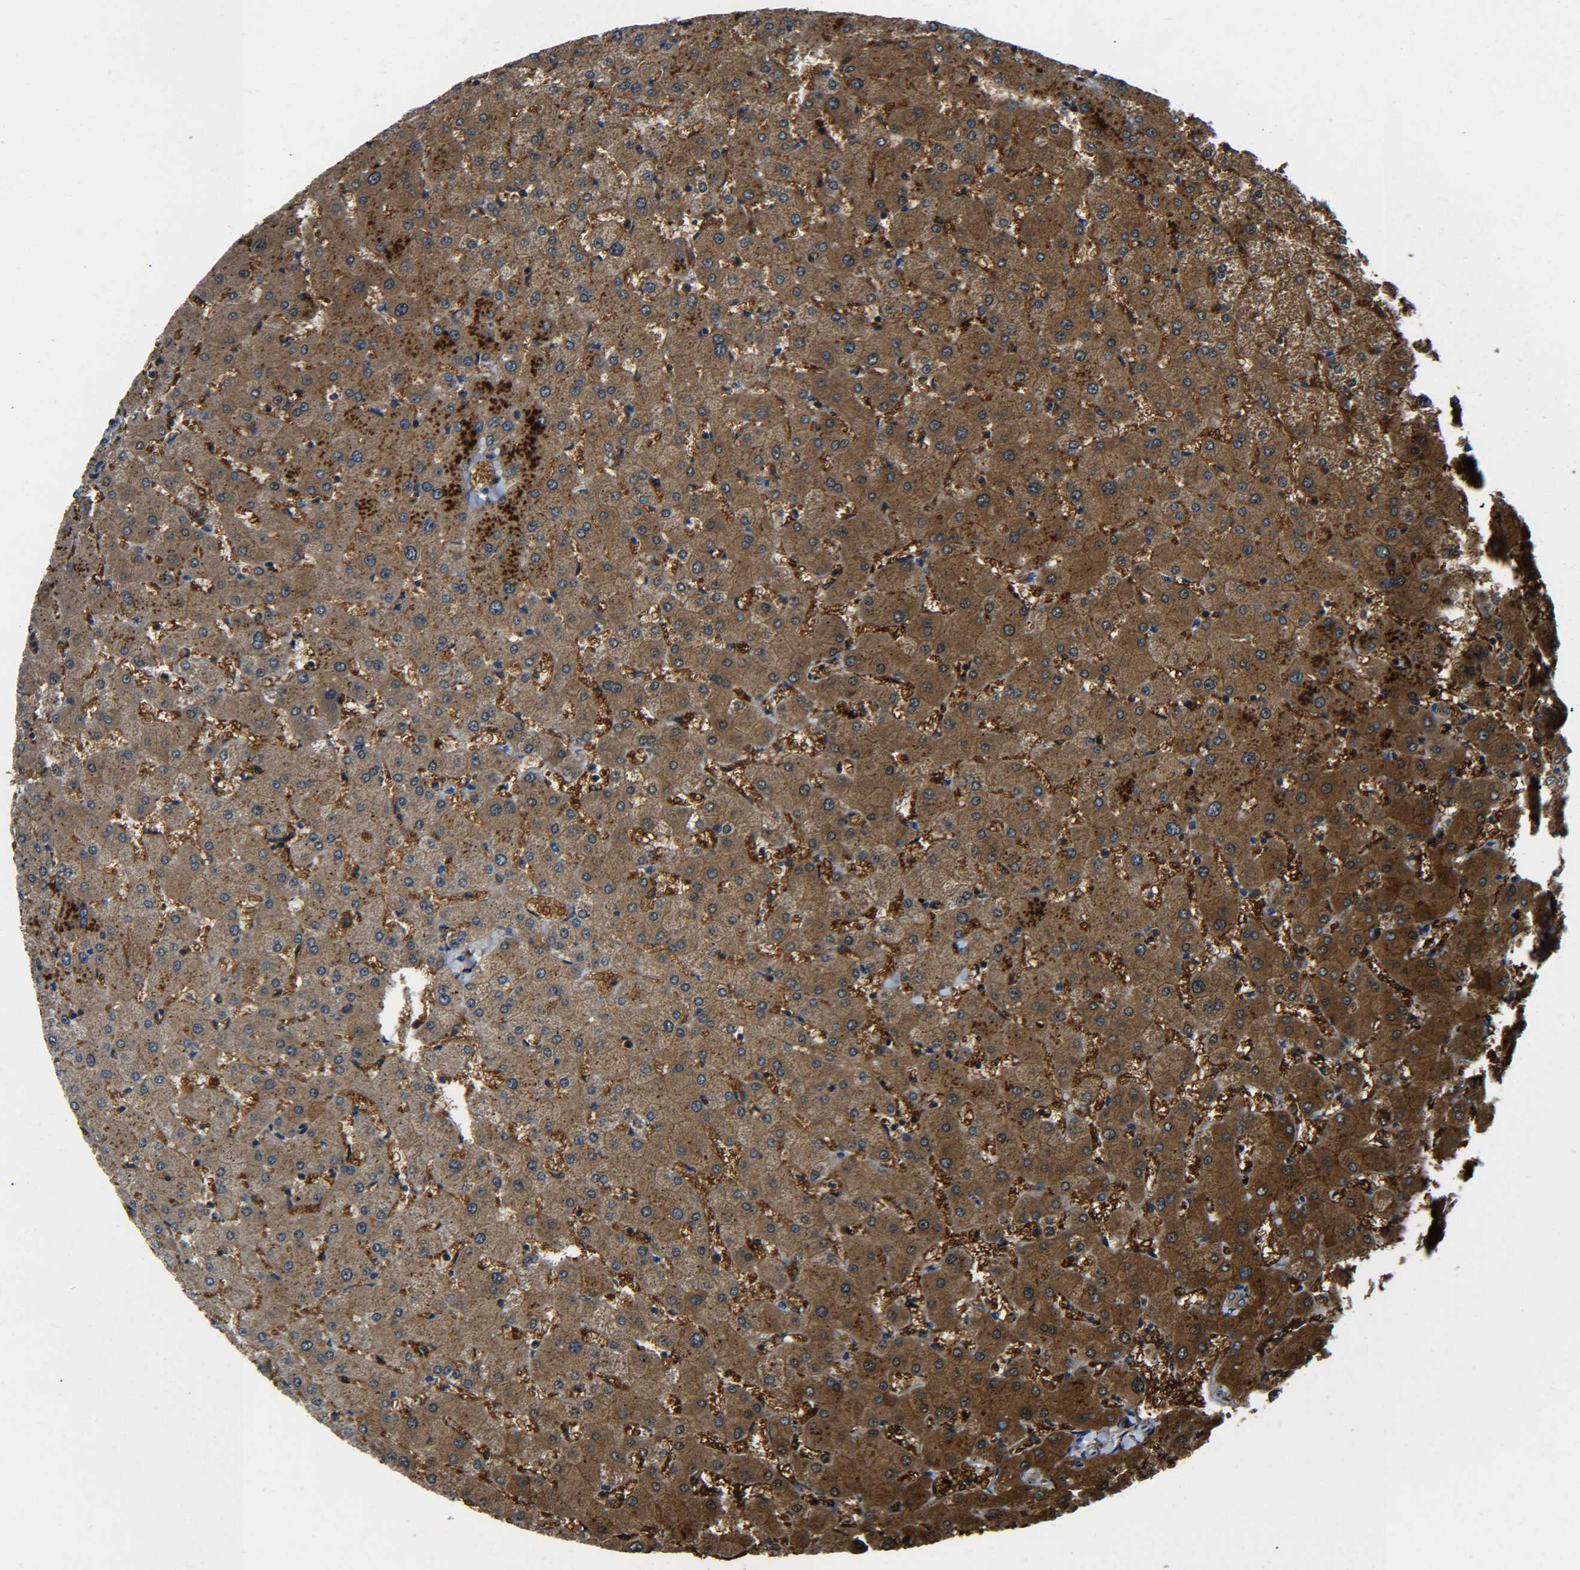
{"staining": {"intensity": "strong", "quantity": ">75%", "location": "cytoplasmic/membranous"}, "tissue": "liver", "cell_type": "Cholangiocytes", "image_type": "normal", "snomed": [{"axis": "morphology", "description": "Normal tissue, NOS"}, {"axis": "topography", "description": "Liver"}], "caption": "Protein staining exhibits strong cytoplasmic/membranous expression in approximately >75% of cholangiocytes in benign liver.", "gene": "PREB", "patient": {"sex": "female", "age": 63}}